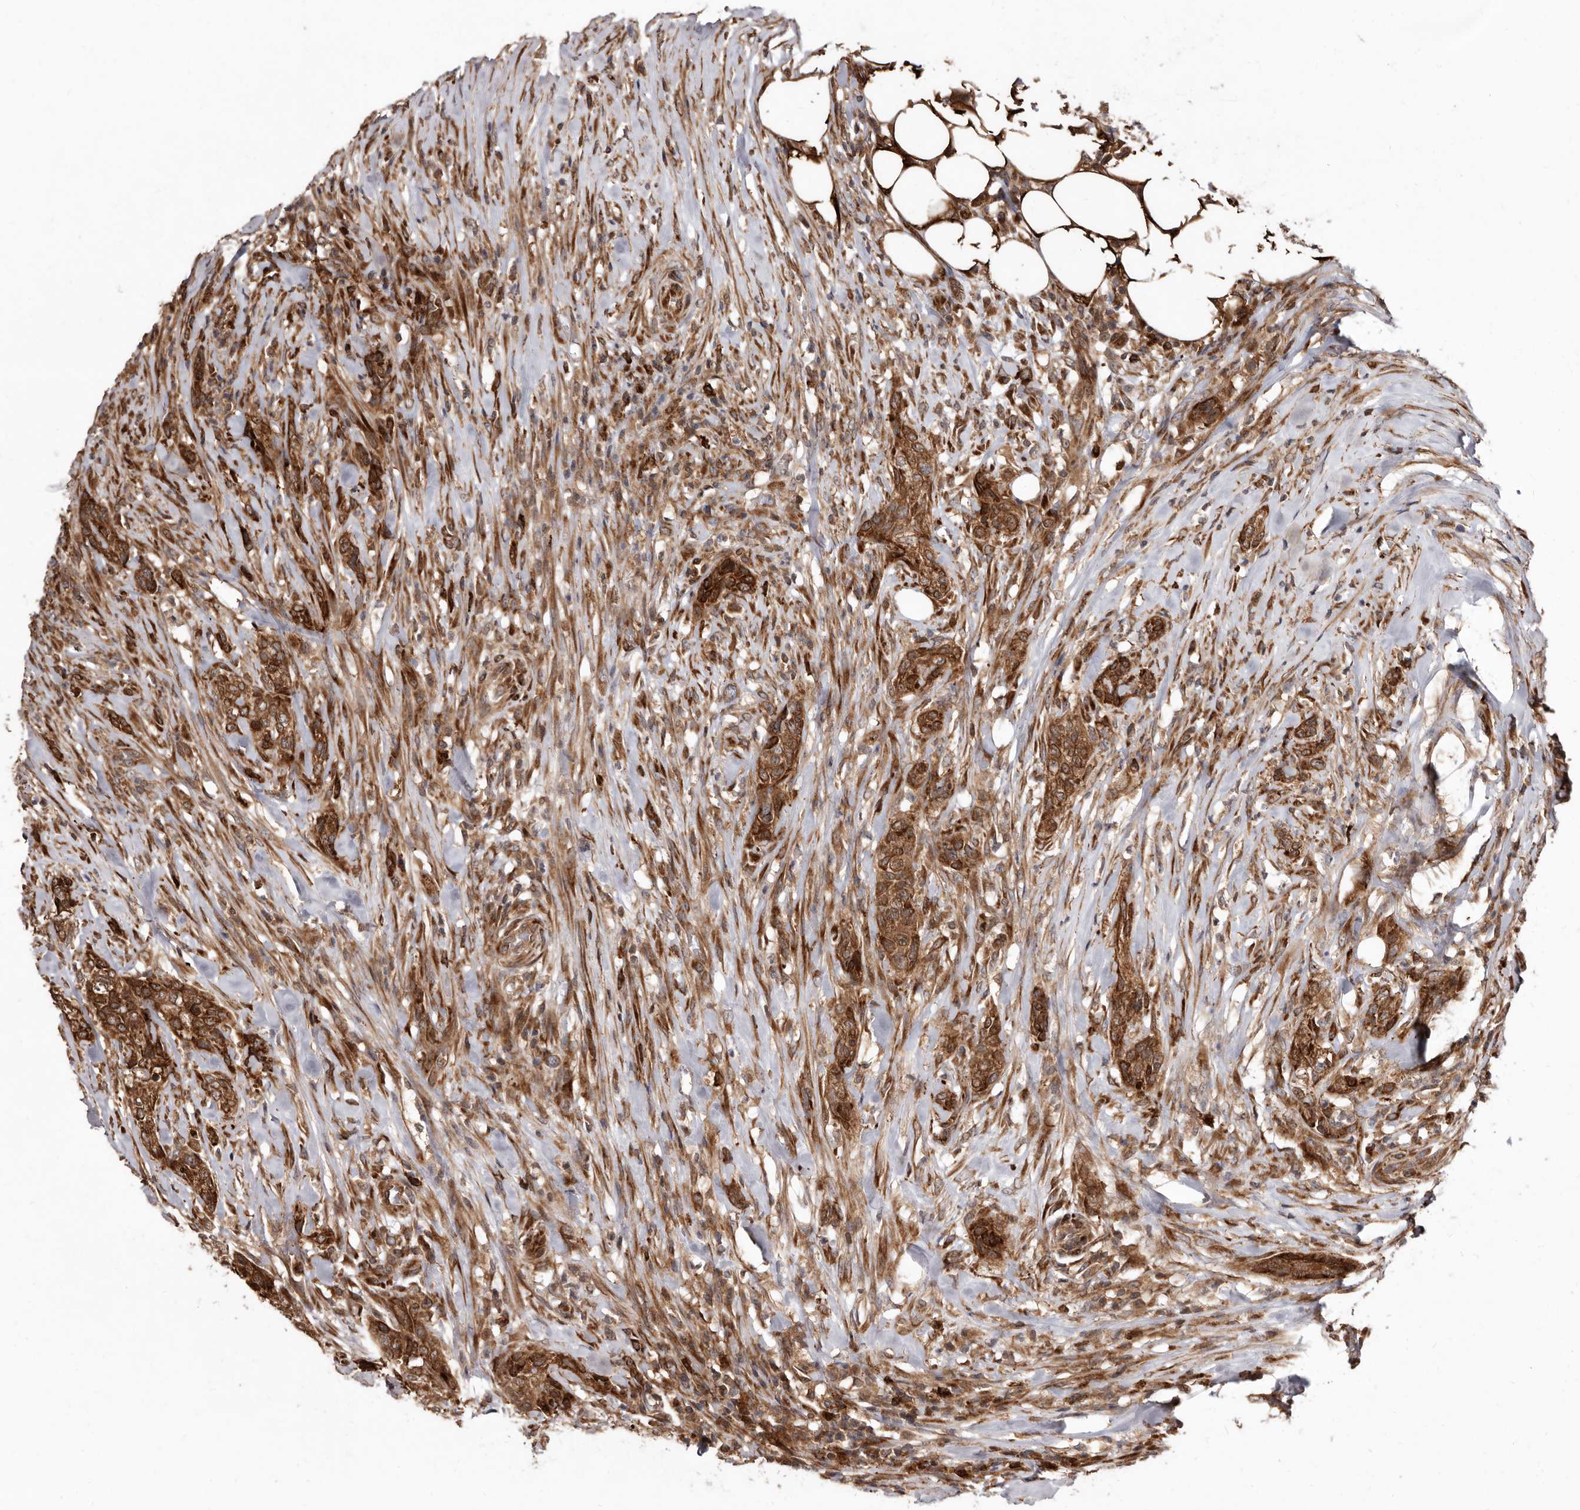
{"staining": {"intensity": "strong", "quantity": ">75%", "location": "cytoplasmic/membranous"}, "tissue": "urothelial cancer", "cell_type": "Tumor cells", "image_type": "cancer", "snomed": [{"axis": "morphology", "description": "Urothelial carcinoma, High grade"}, {"axis": "topography", "description": "Urinary bladder"}], "caption": "Immunohistochemistry (IHC) of high-grade urothelial carcinoma shows high levels of strong cytoplasmic/membranous positivity in about >75% of tumor cells.", "gene": "FLAD1", "patient": {"sex": "male", "age": 35}}